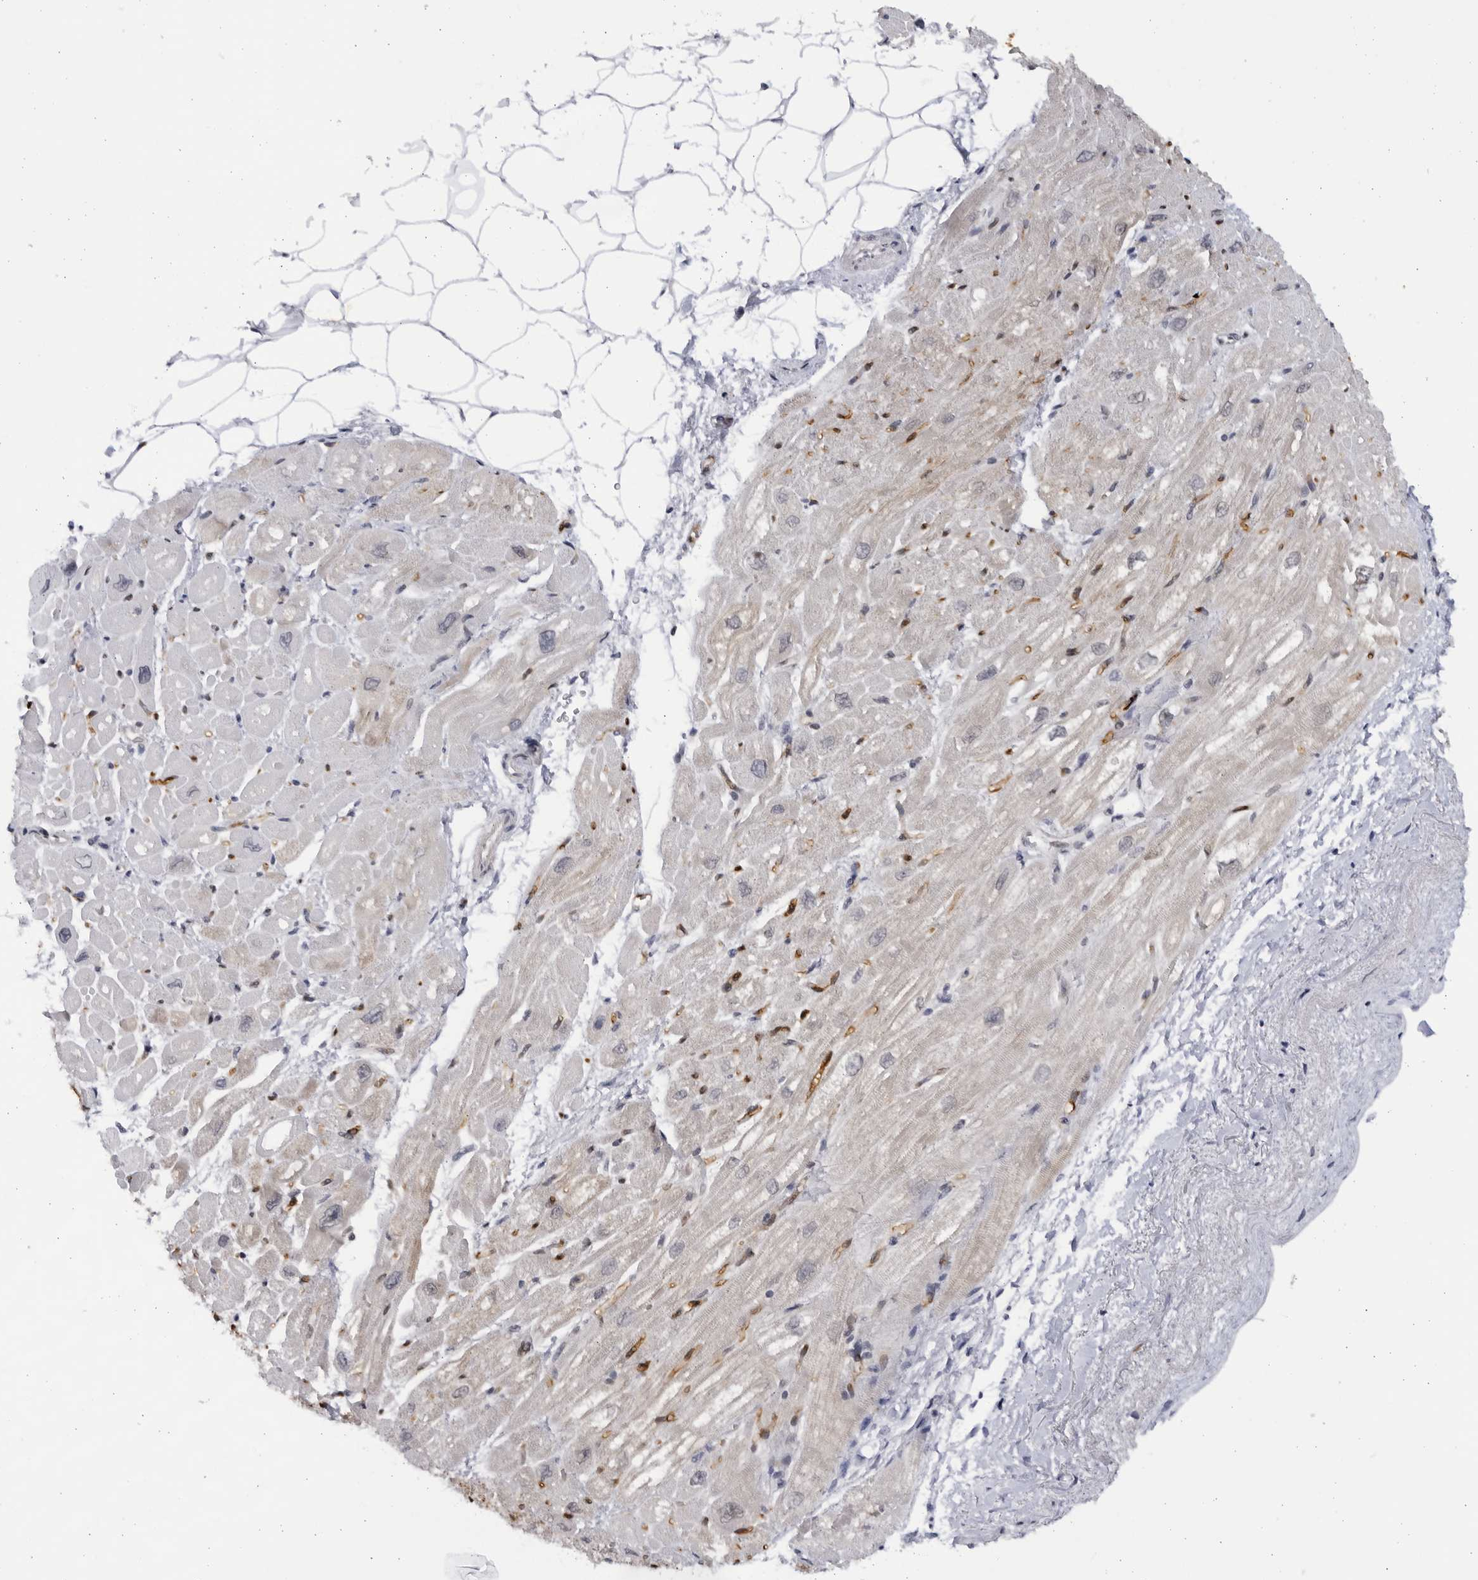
{"staining": {"intensity": "weak", "quantity": "<25%", "location": "cytoplasmic/membranous"}, "tissue": "heart muscle", "cell_type": "Cardiomyocytes", "image_type": "normal", "snomed": [{"axis": "morphology", "description": "Normal tissue, NOS"}, {"axis": "topography", "description": "Heart"}], "caption": "IHC of unremarkable heart muscle reveals no positivity in cardiomyocytes.", "gene": "SLC25A22", "patient": {"sex": "male", "age": 50}}